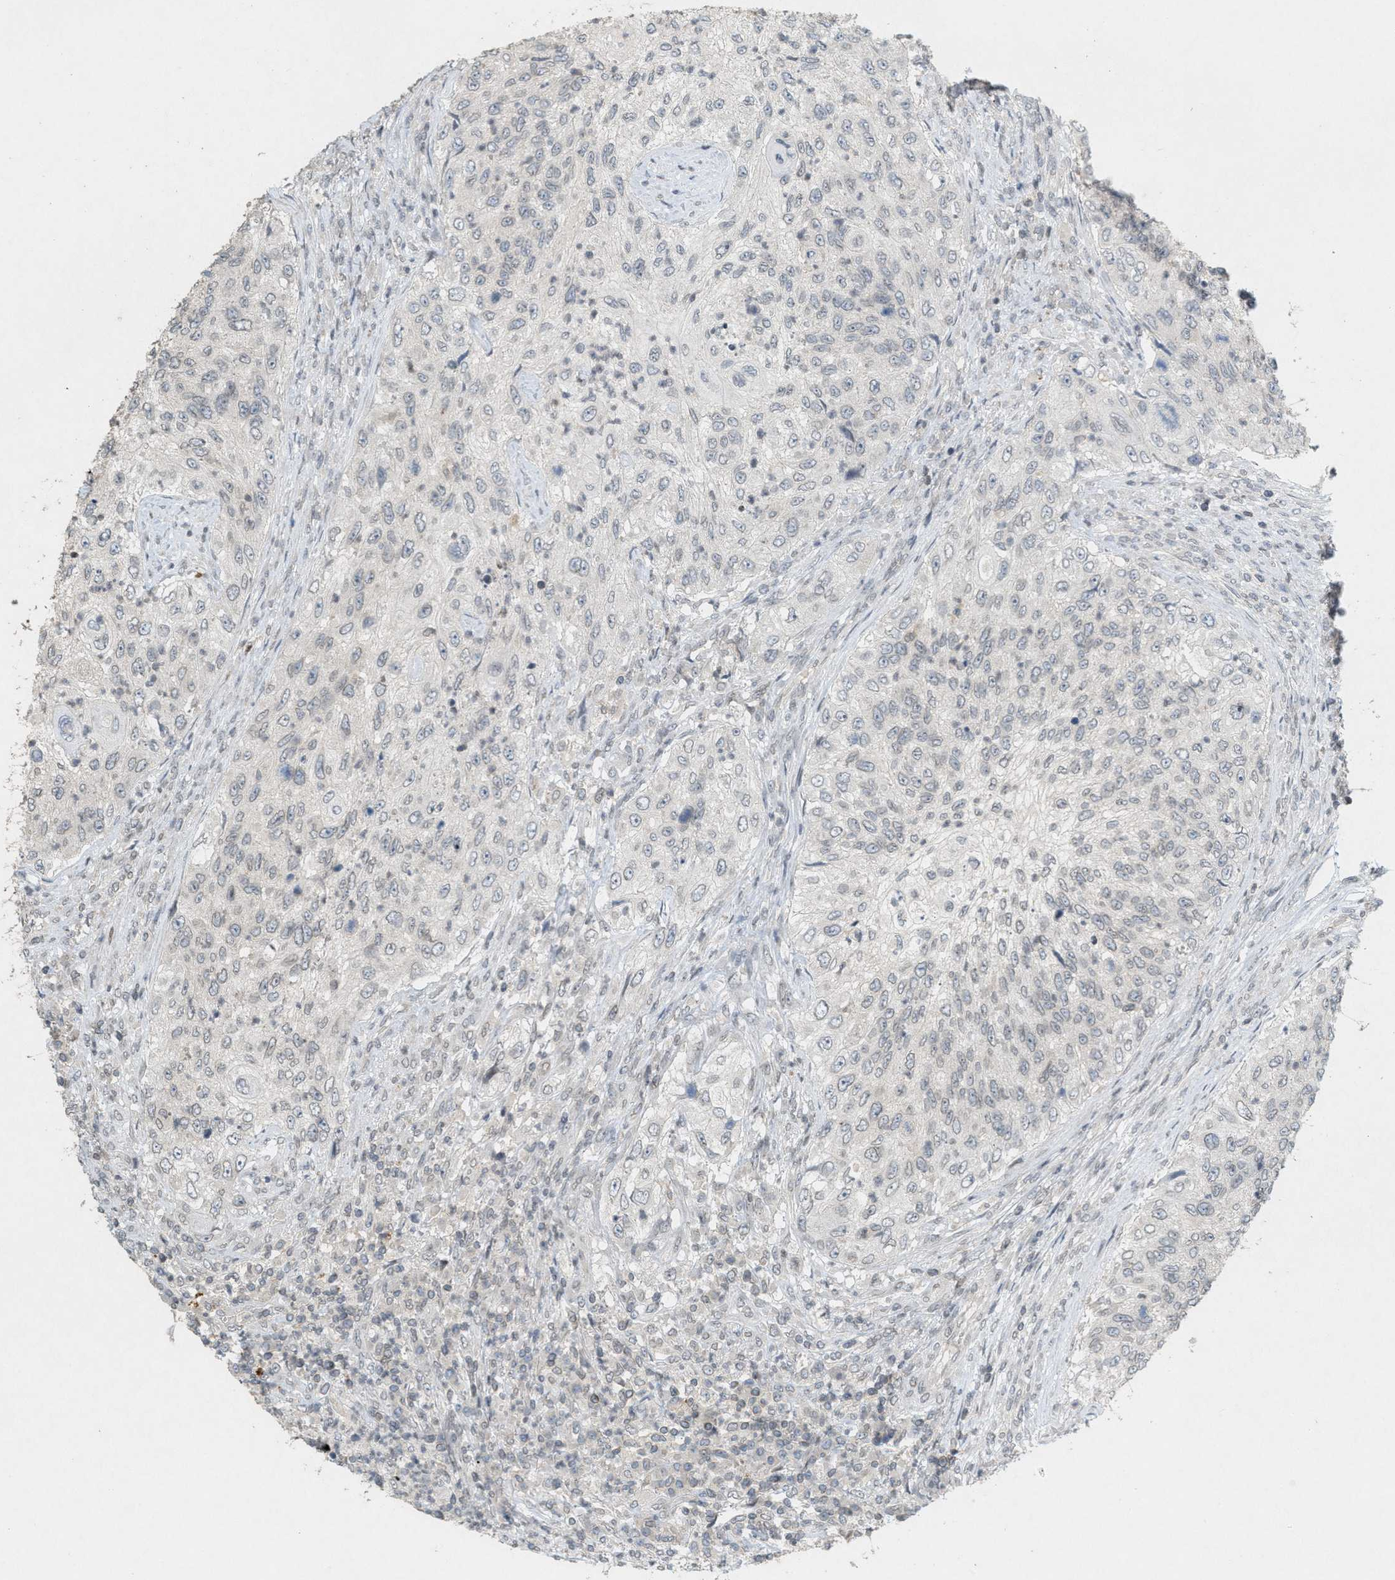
{"staining": {"intensity": "negative", "quantity": "none", "location": "none"}, "tissue": "urothelial cancer", "cell_type": "Tumor cells", "image_type": "cancer", "snomed": [{"axis": "morphology", "description": "Urothelial carcinoma, High grade"}, {"axis": "topography", "description": "Urinary bladder"}], "caption": "High power microscopy photomicrograph of an immunohistochemistry histopathology image of urothelial carcinoma (high-grade), revealing no significant staining in tumor cells.", "gene": "ABHD6", "patient": {"sex": "female", "age": 60}}